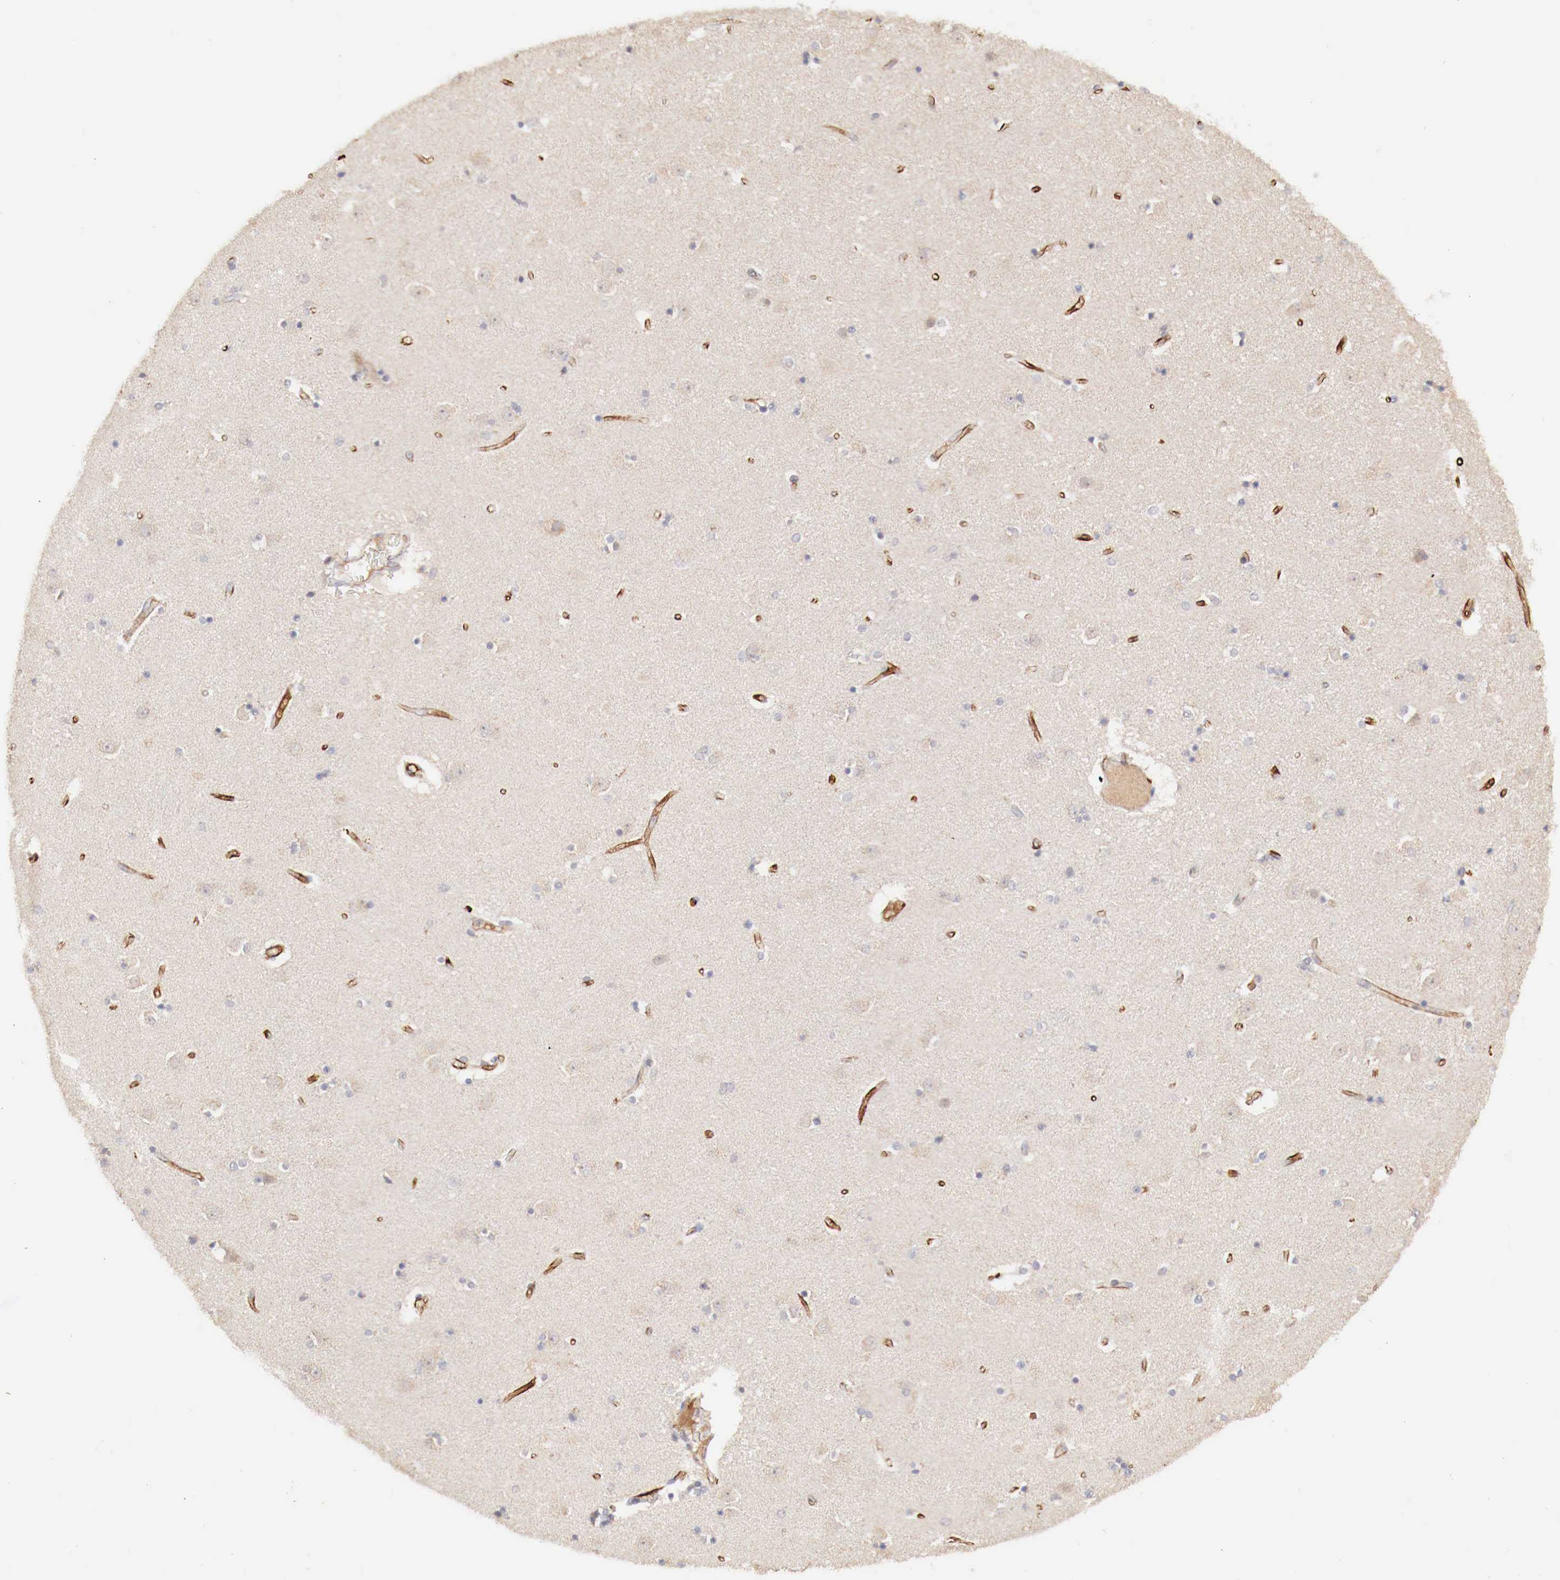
{"staining": {"intensity": "negative", "quantity": "none", "location": "none"}, "tissue": "caudate", "cell_type": "Glial cells", "image_type": "normal", "snomed": [{"axis": "morphology", "description": "Normal tissue, NOS"}, {"axis": "topography", "description": "Lateral ventricle wall"}], "caption": "Immunohistochemistry image of normal caudate: human caudate stained with DAB (3,3'-diaminobenzidine) exhibits no significant protein staining in glial cells.", "gene": "WT1", "patient": {"sex": "female", "age": 54}}